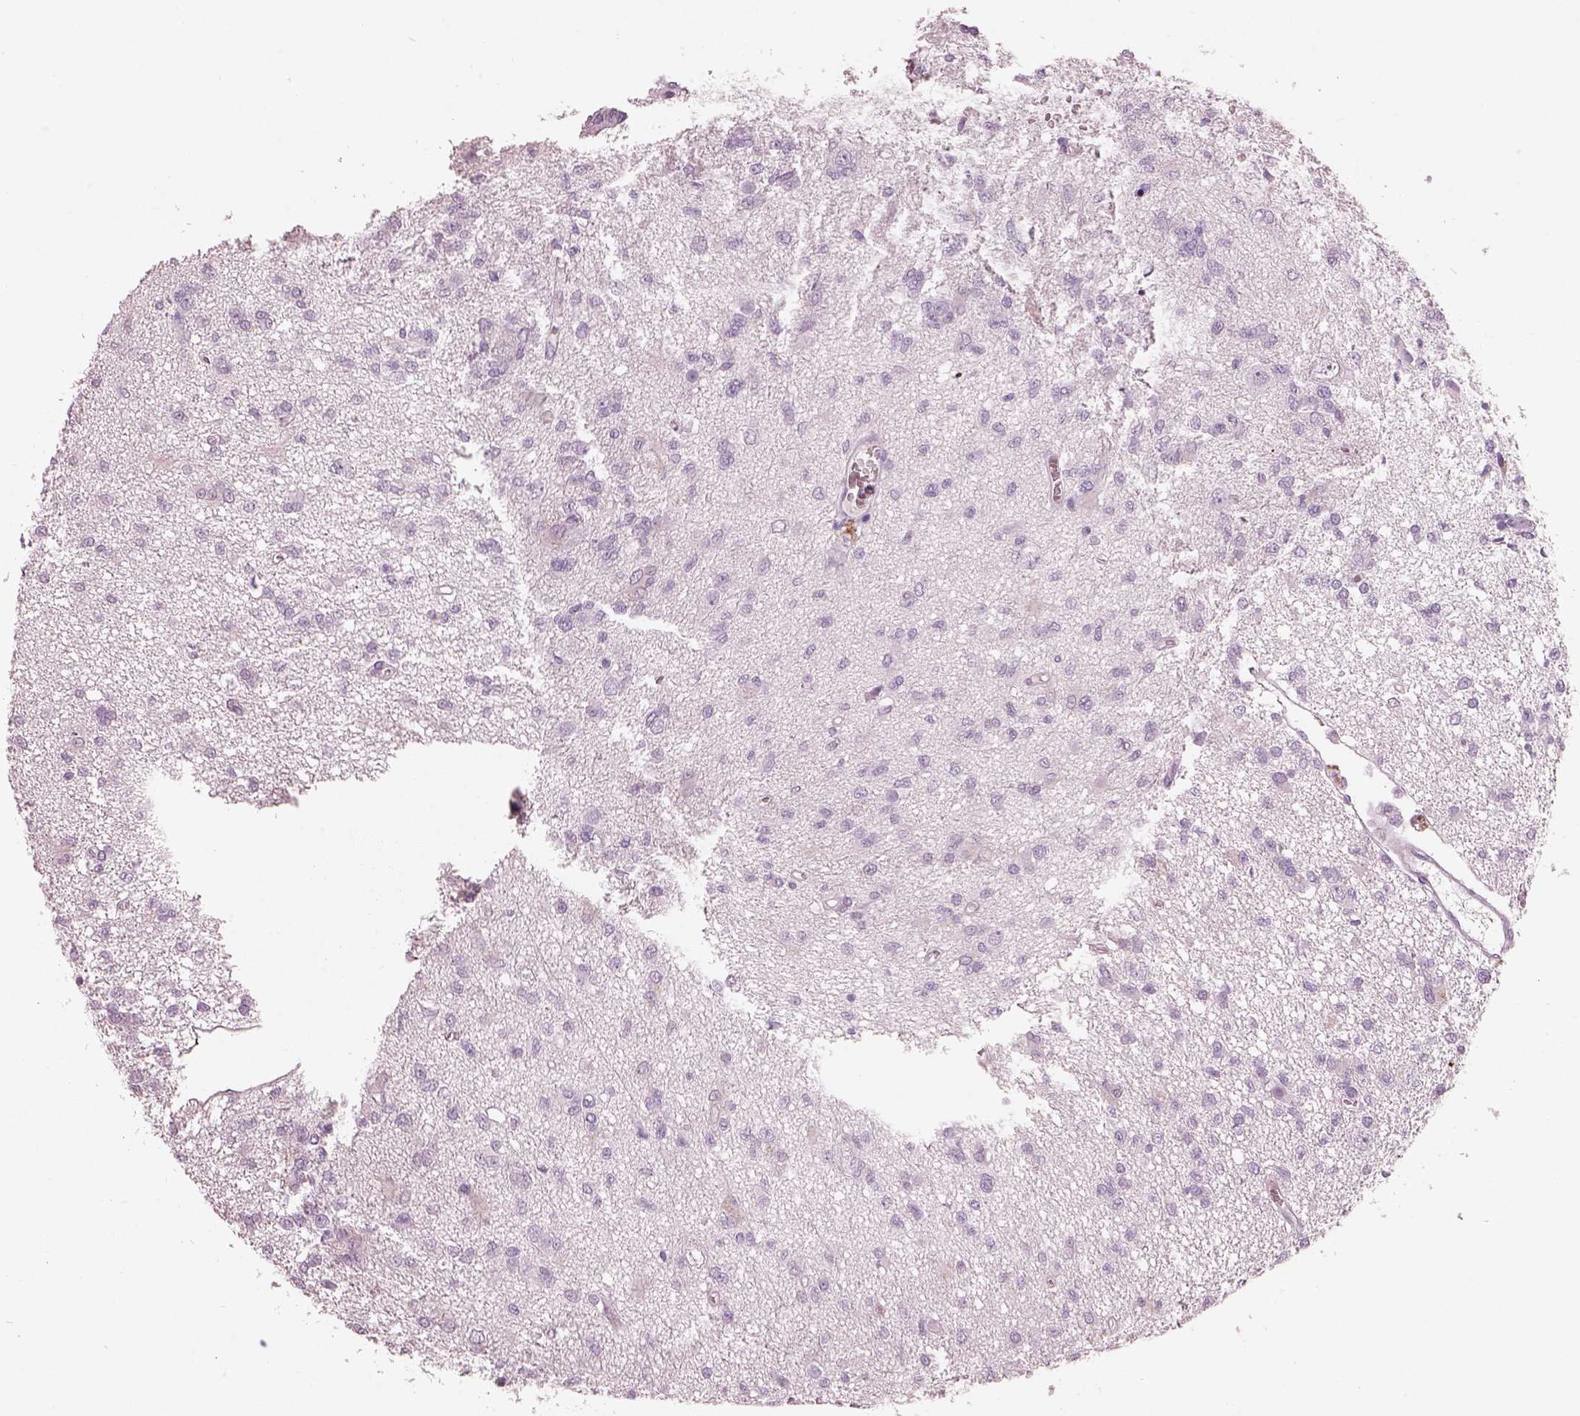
{"staining": {"intensity": "negative", "quantity": "none", "location": "none"}, "tissue": "glioma", "cell_type": "Tumor cells", "image_type": "cancer", "snomed": [{"axis": "morphology", "description": "Glioma, malignant, Low grade"}, {"axis": "topography", "description": "Brain"}], "caption": "Immunohistochemistry (IHC) of human glioma displays no staining in tumor cells. Brightfield microscopy of immunohistochemistry (IHC) stained with DAB (brown) and hematoxylin (blue), captured at high magnification.", "gene": "HYDIN", "patient": {"sex": "male", "age": 64}}